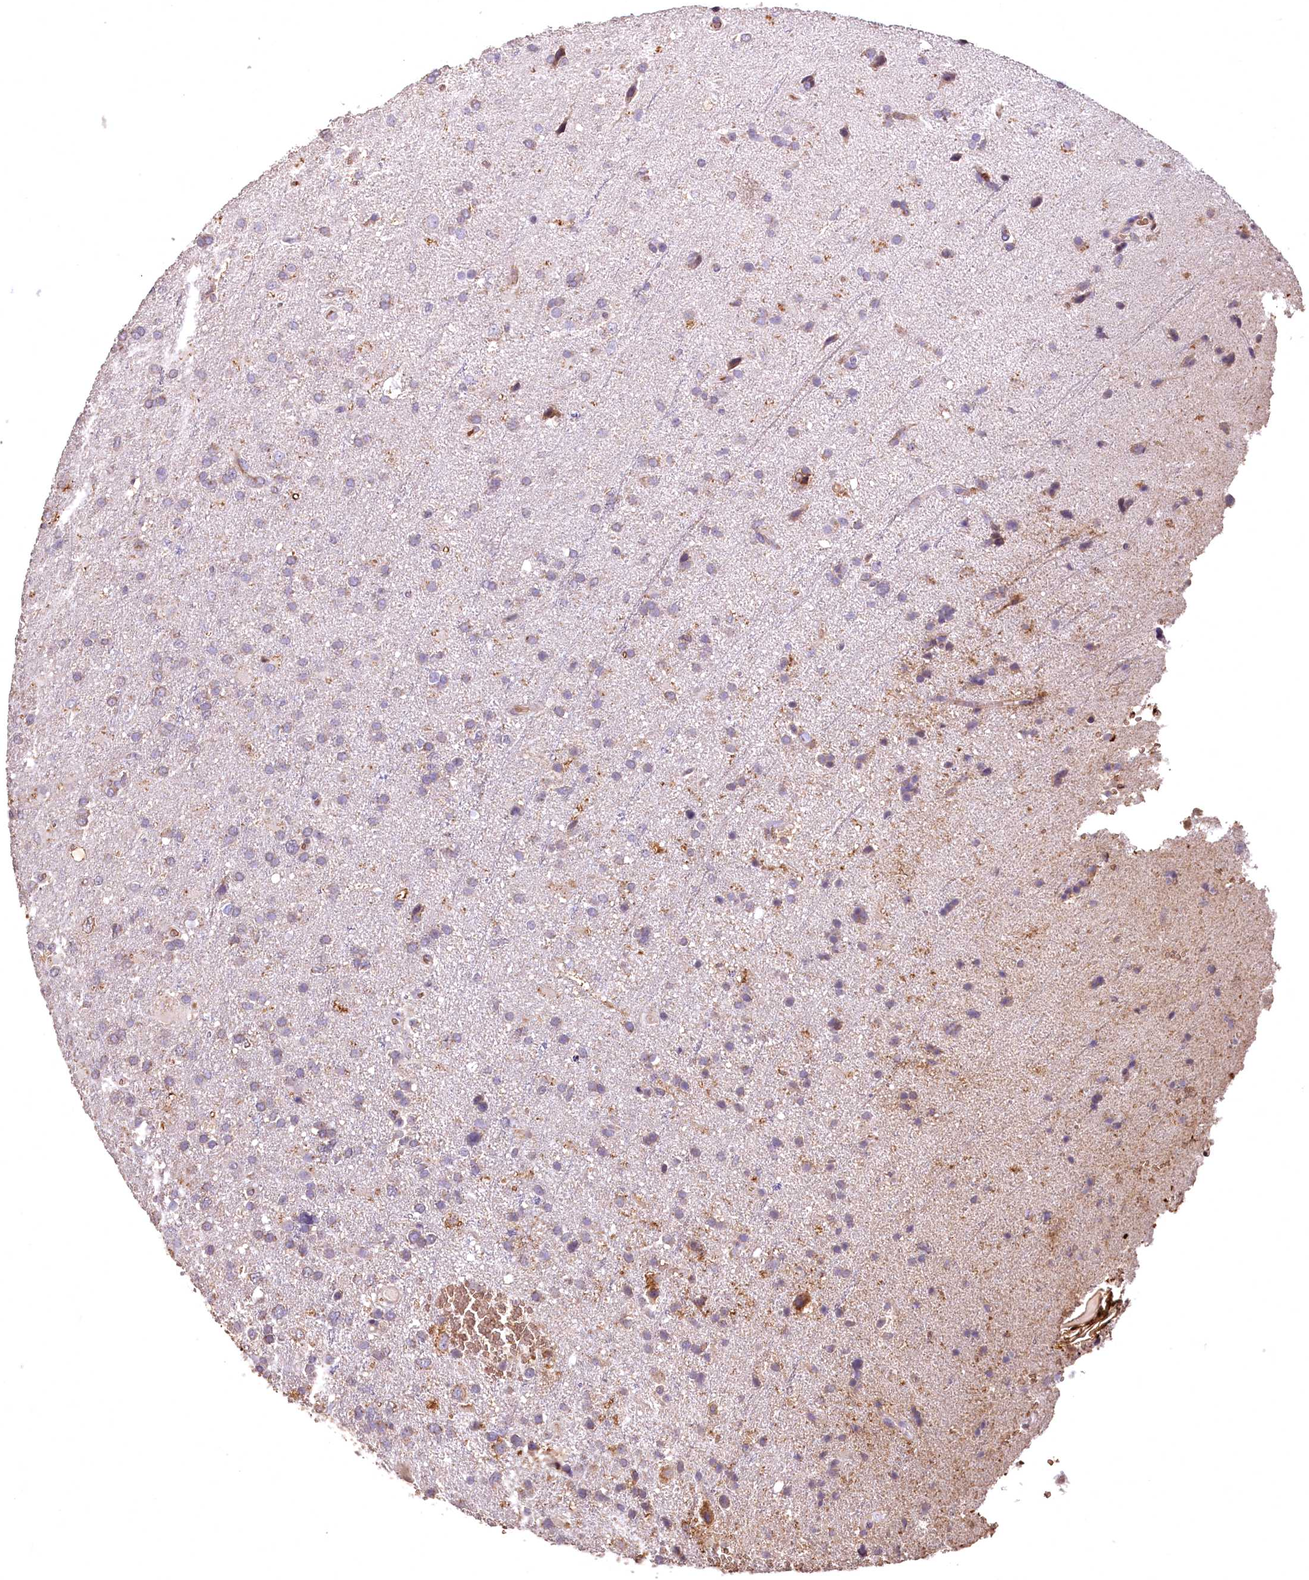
{"staining": {"intensity": "weak", "quantity": "<25%", "location": "cytoplasmic/membranous"}, "tissue": "glioma", "cell_type": "Tumor cells", "image_type": "cancer", "snomed": [{"axis": "morphology", "description": "Glioma, malignant, High grade"}, {"axis": "topography", "description": "Brain"}], "caption": "Immunohistochemistry histopathology image of human glioma stained for a protein (brown), which reveals no expression in tumor cells.", "gene": "SPTA1", "patient": {"sex": "male", "age": 61}}